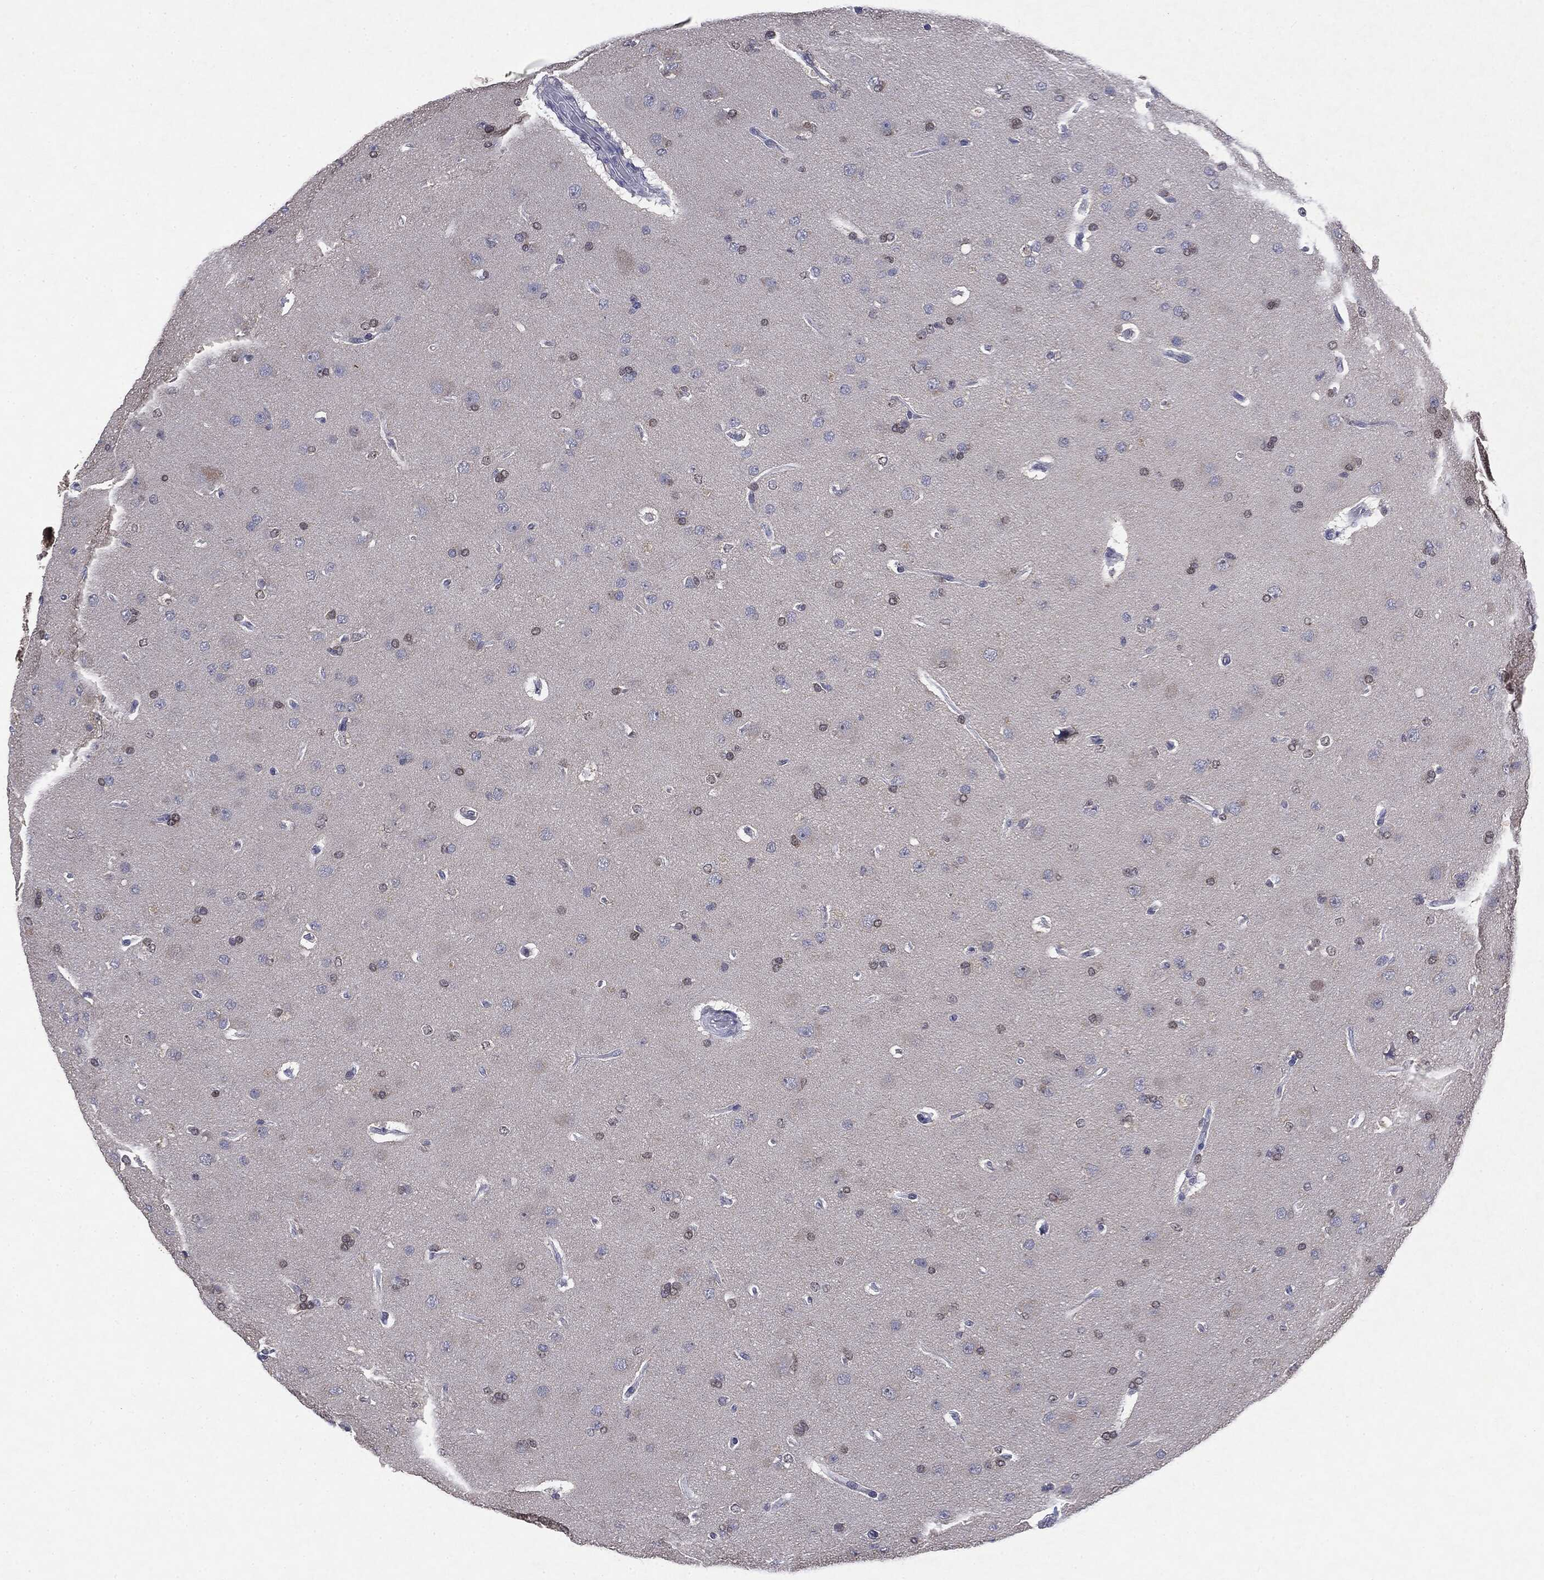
{"staining": {"intensity": "negative", "quantity": "none", "location": "none"}, "tissue": "glioma", "cell_type": "Tumor cells", "image_type": "cancer", "snomed": [{"axis": "morphology", "description": "Glioma, malignant, NOS"}, {"axis": "topography", "description": "Cerebral cortex"}], "caption": "A photomicrograph of glioma stained for a protein reveals no brown staining in tumor cells.", "gene": "KIF2C", "patient": {"sex": "male", "age": 58}}